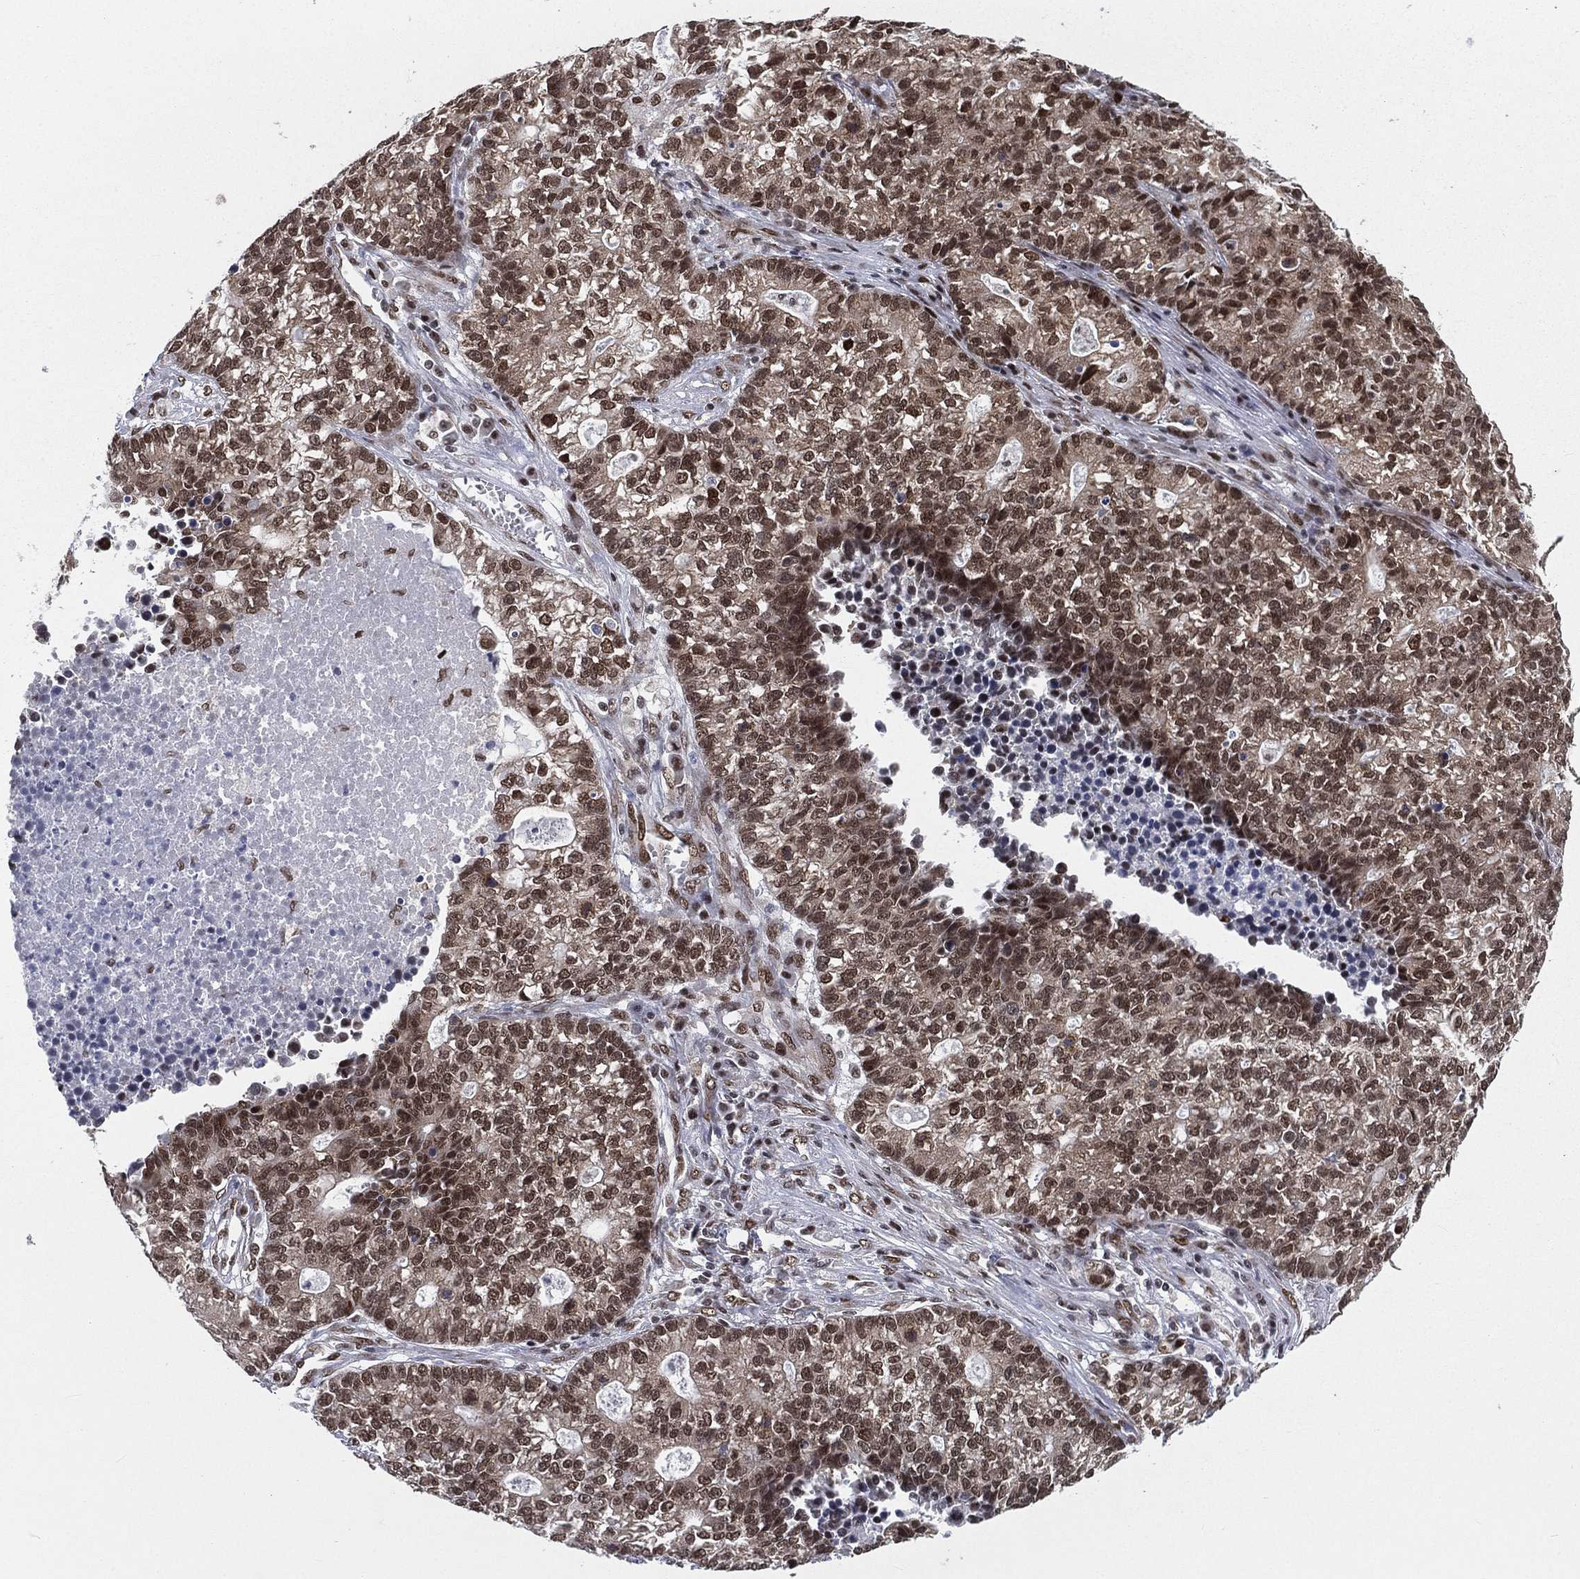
{"staining": {"intensity": "moderate", "quantity": ">75%", "location": "nuclear"}, "tissue": "lung cancer", "cell_type": "Tumor cells", "image_type": "cancer", "snomed": [{"axis": "morphology", "description": "Adenocarcinoma, NOS"}, {"axis": "topography", "description": "Lung"}], "caption": "Moderate nuclear staining is present in about >75% of tumor cells in lung adenocarcinoma. The protein is shown in brown color, while the nuclei are stained blue.", "gene": "FUBP3", "patient": {"sex": "male", "age": 57}}